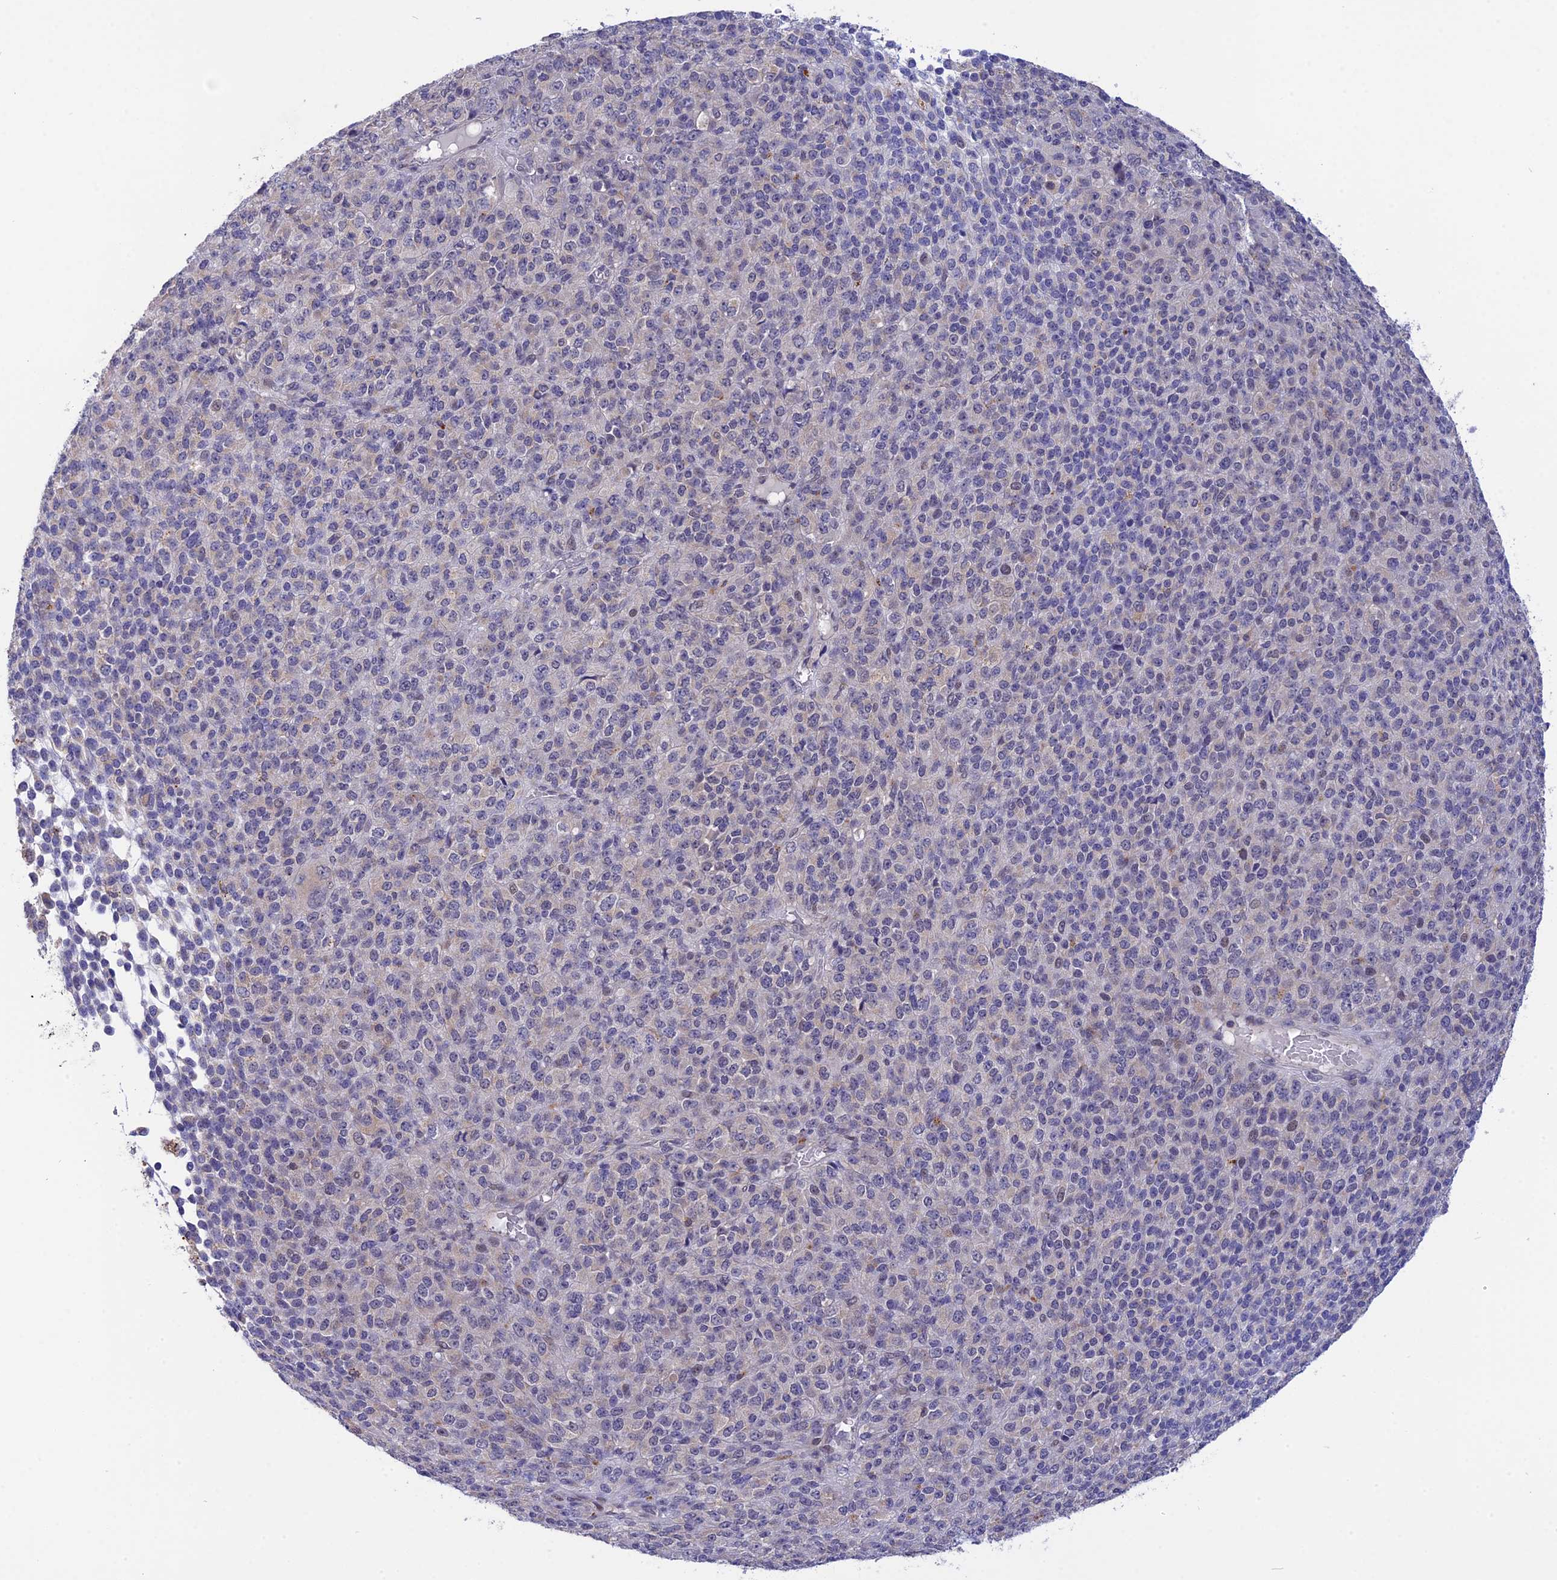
{"staining": {"intensity": "negative", "quantity": "none", "location": "none"}, "tissue": "melanoma", "cell_type": "Tumor cells", "image_type": "cancer", "snomed": [{"axis": "morphology", "description": "Malignant melanoma, Metastatic site"}, {"axis": "topography", "description": "Brain"}], "caption": "Malignant melanoma (metastatic site) stained for a protein using immunohistochemistry demonstrates no positivity tumor cells.", "gene": "KCTD14", "patient": {"sex": "female", "age": 56}}